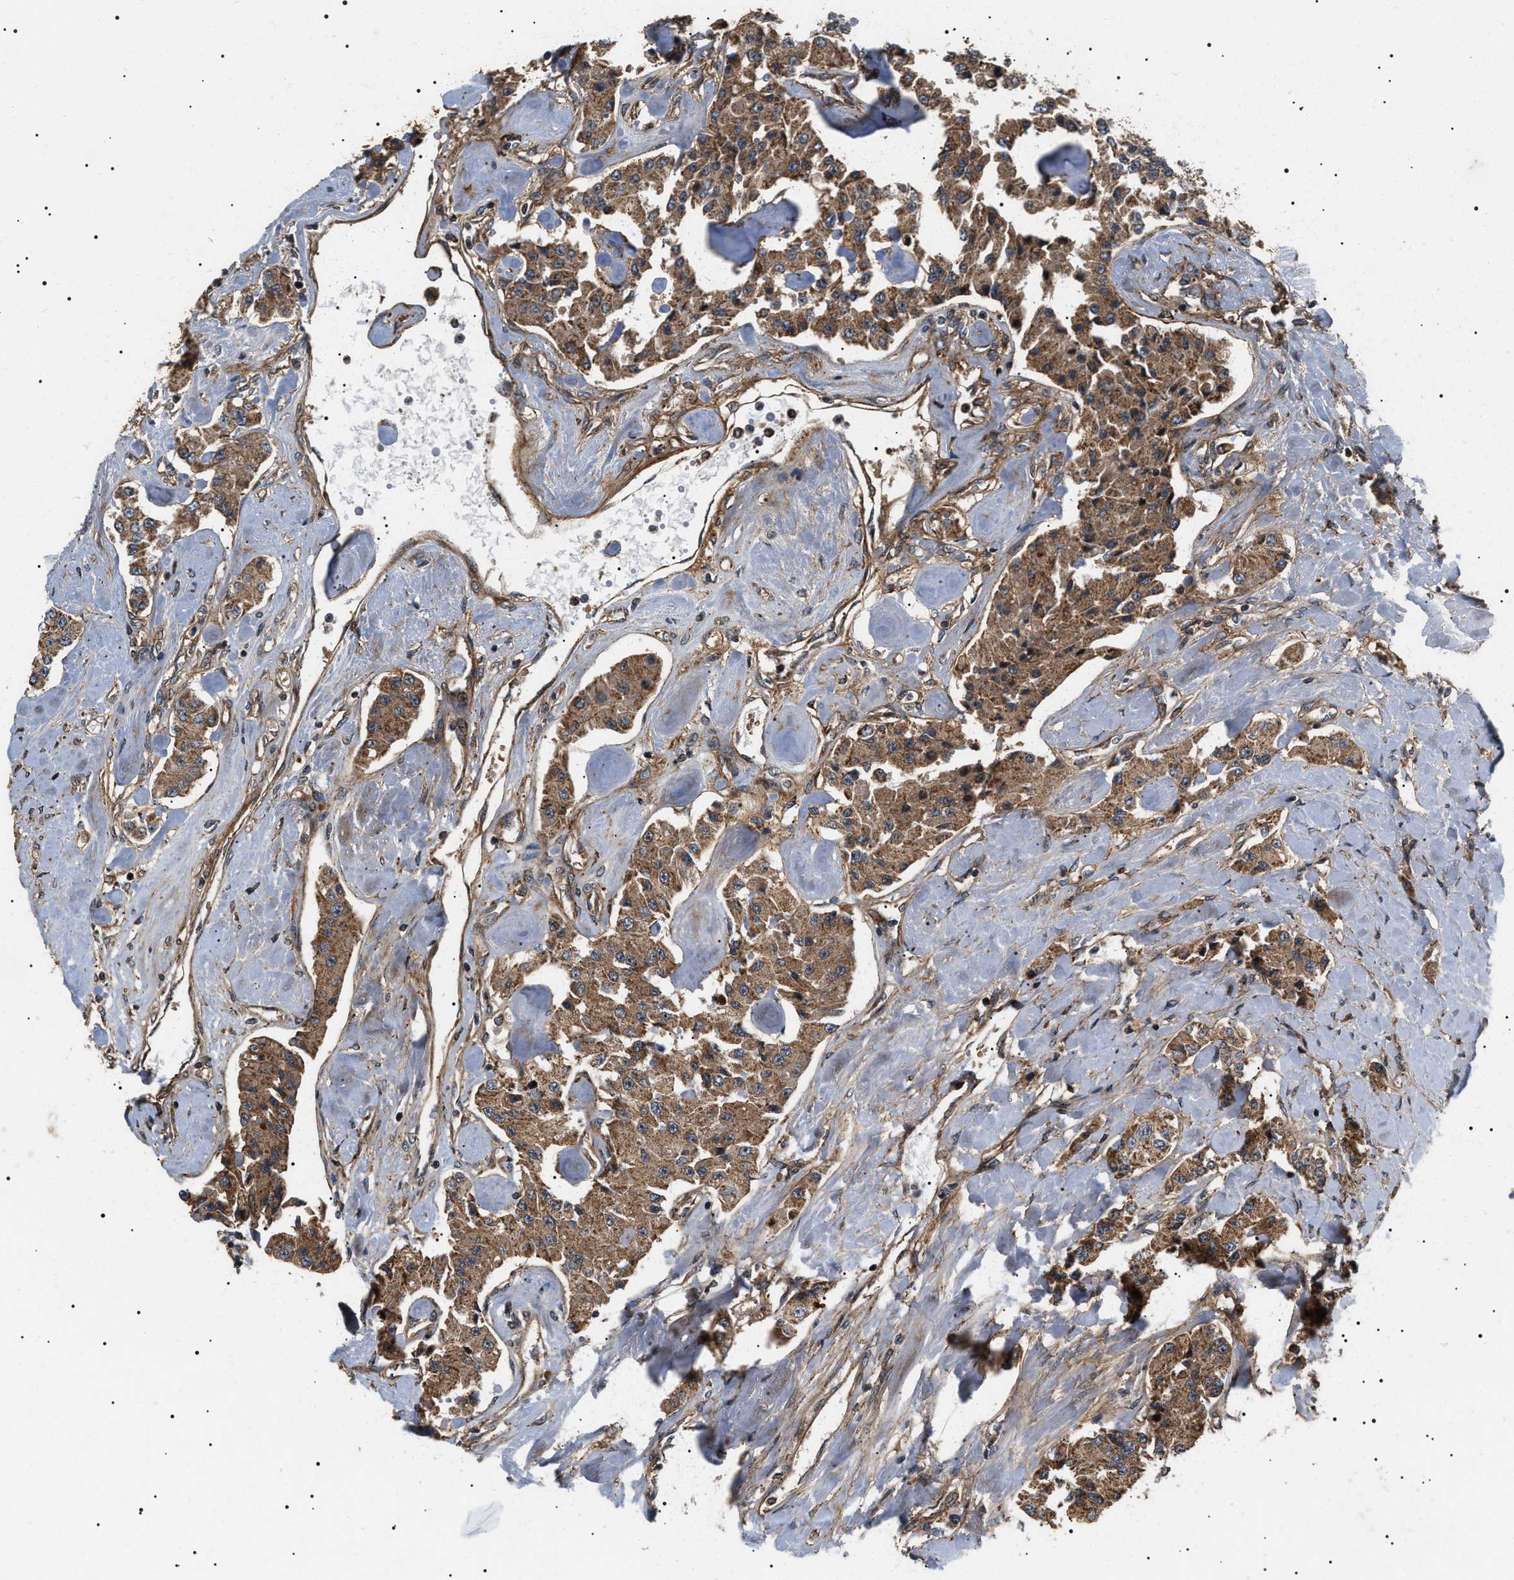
{"staining": {"intensity": "moderate", "quantity": ">75%", "location": "cytoplasmic/membranous"}, "tissue": "carcinoid", "cell_type": "Tumor cells", "image_type": "cancer", "snomed": [{"axis": "morphology", "description": "Carcinoid, malignant, NOS"}, {"axis": "topography", "description": "Pancreas"}], "caption": "Carcinoid was stained to show a protein in brown. There is medium levels of moderate cytoplasmic/membranous expression in approximately >75% of tumor cells. (IHC, brightfield microscopy, high magnification).", "gene": "ZBTB26", "patient": {"sex": "male", "age": 41}}